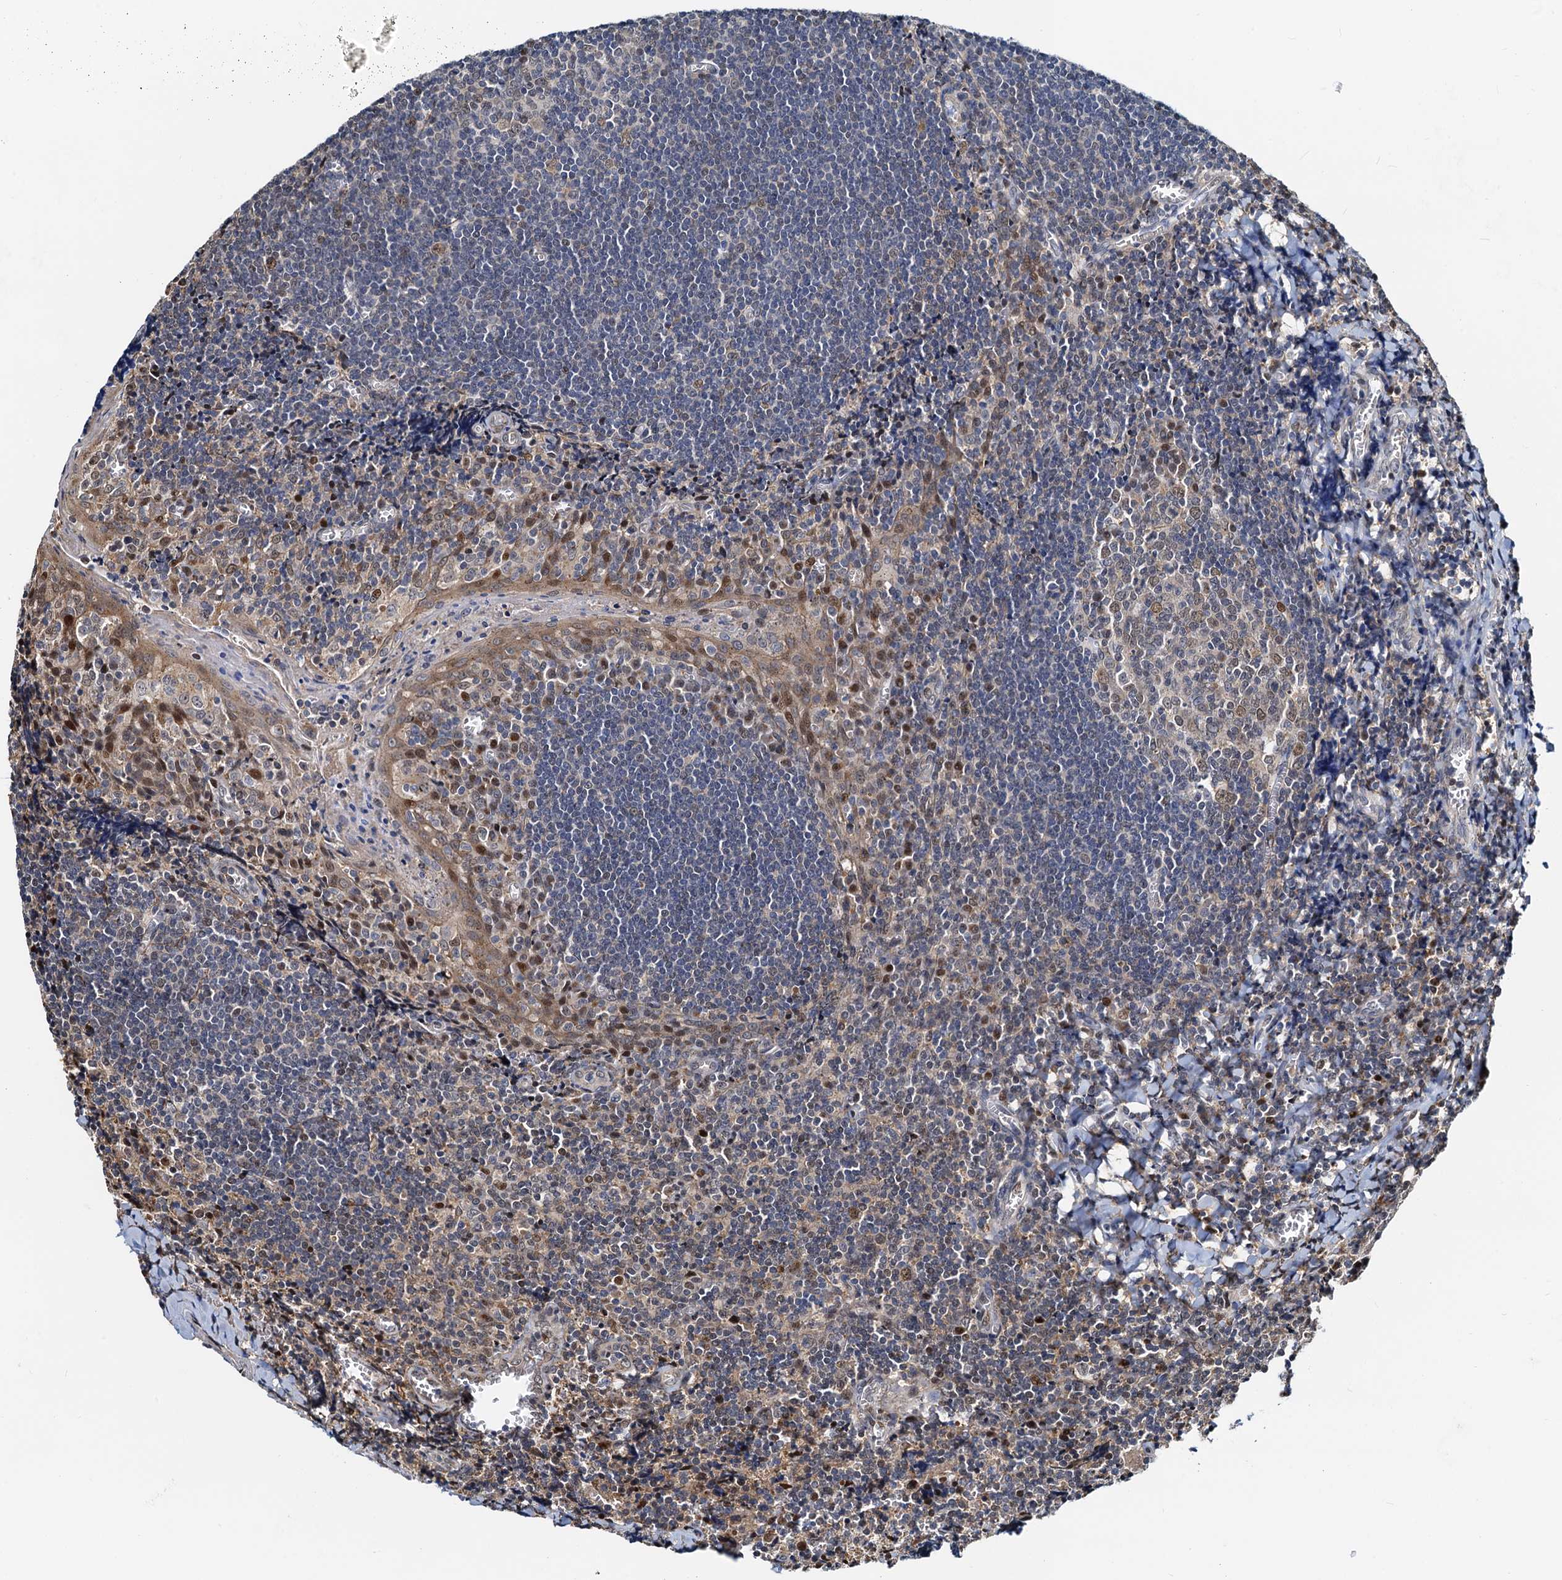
{"staining": {"intensity": "weak", "quantity": "<25%", "location": "cytoplasmic/membranous,nuclear"}, "tissue": "tonsil", "cell_type": "Germinal center cells", "image_type": "normal", "snomed": [{"axis": "morphology", "description": "Normal tissue, NOS"}, {"axis": "topography", "description": "Tonsil"}], "caption": "The image demonstrates no significant expression in germinal center cells of tonsil.", "gene": "PTGES3", "patient": {"sex": "male", "age": 27}}